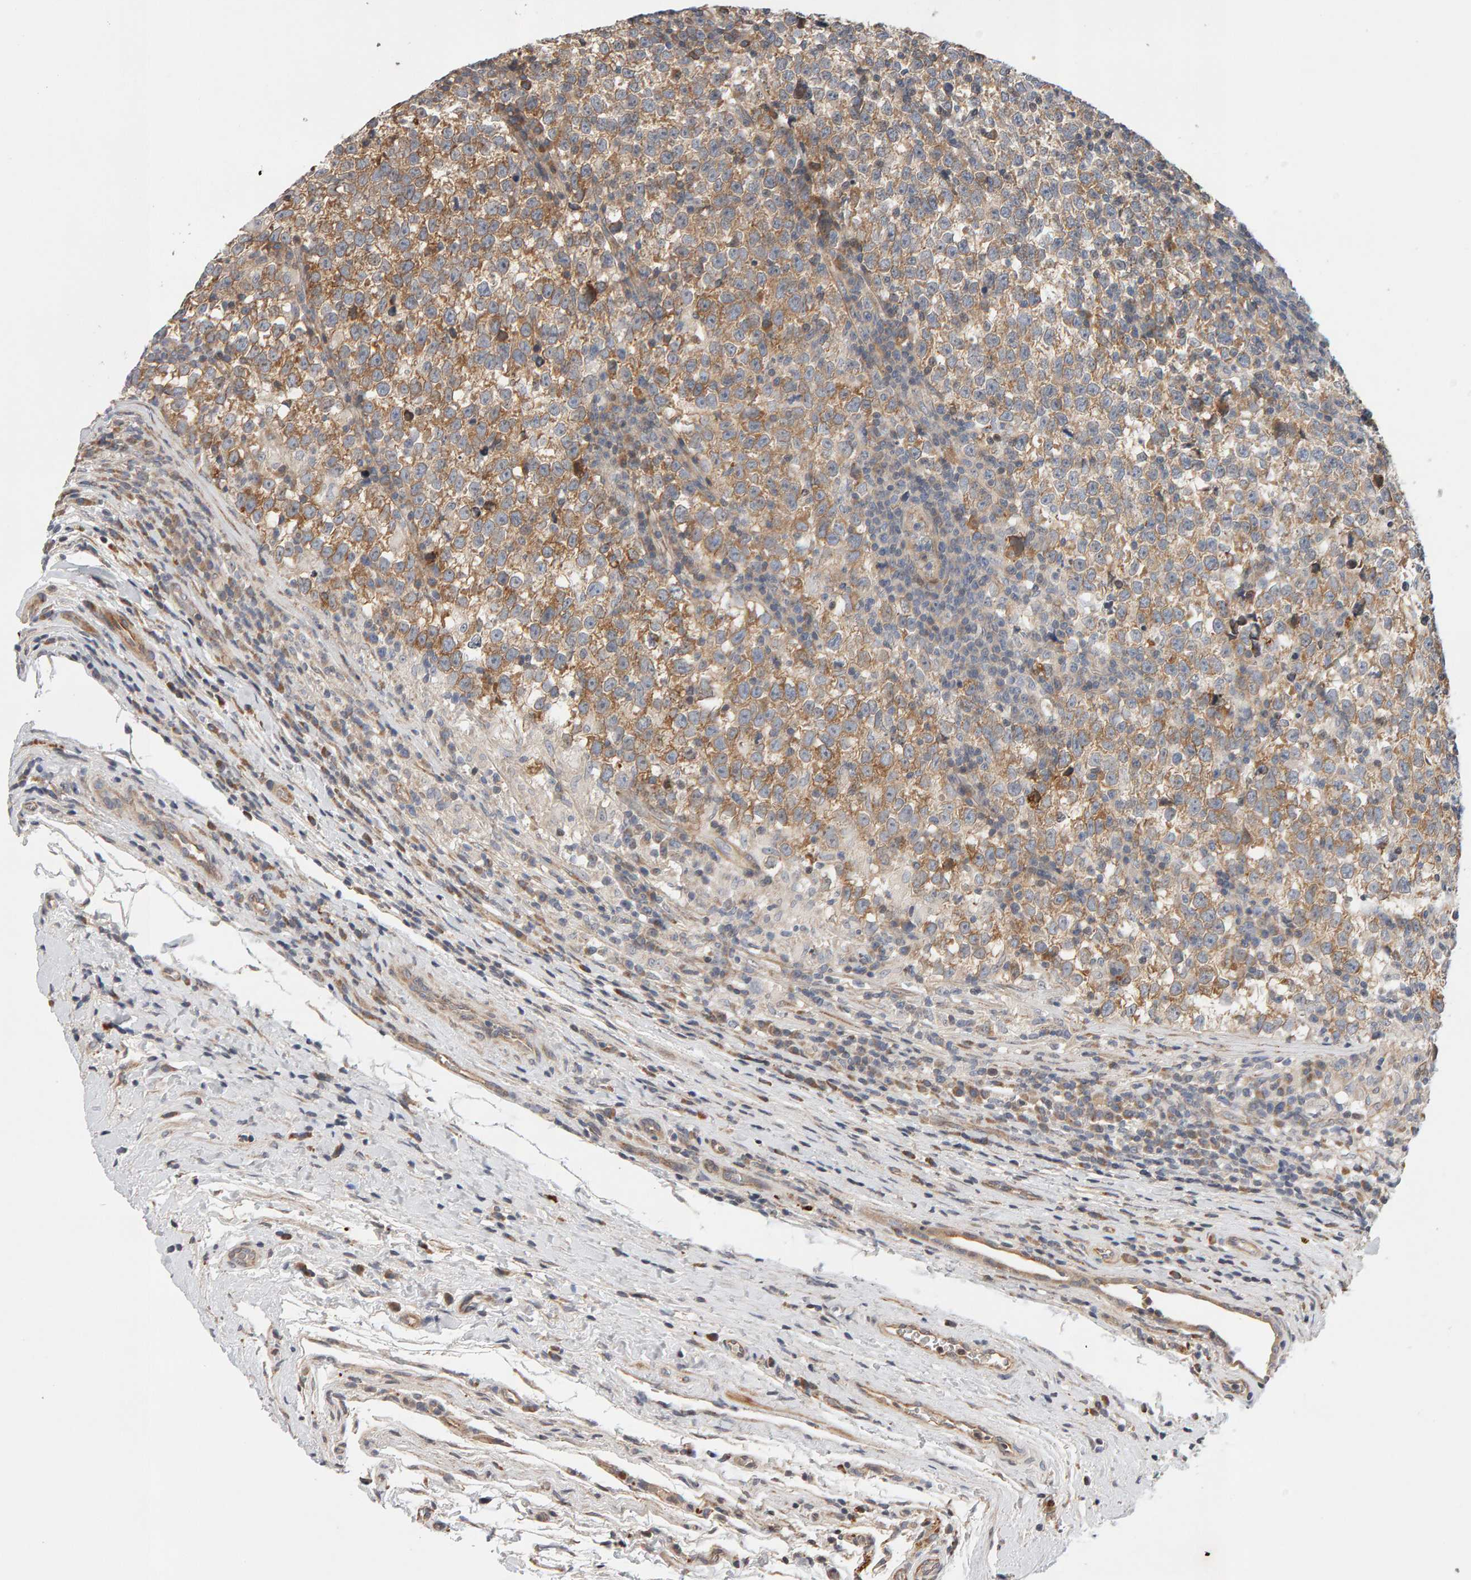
{"staining": {"intensity": "moderate", "quantity": ">75%", "location": "cytoplasmic/membranous"}, "tissue": "testis cancer", "cell_type": "Tumor cells", "image_type": "cancer", "snomed": [{"axis": "morphology", "description": "Normal tissue, NOS"}, {"axis": "morphology", "description": "Seminoma, NOS"}, {"axis": "topography", "description": "Testis"}], "caption": "Protein expression analysis of human testis cancer (seminoma) reveals moderate cytoplasmic/membranous positivity in approximately >75% of tumor cells. (DAB (3,3'-diaminobenzidine) = brown stain, brightfield microscopy at high magnification).", "gene": "LZTS1", "patient": {"sex": "male", "age": 43}}